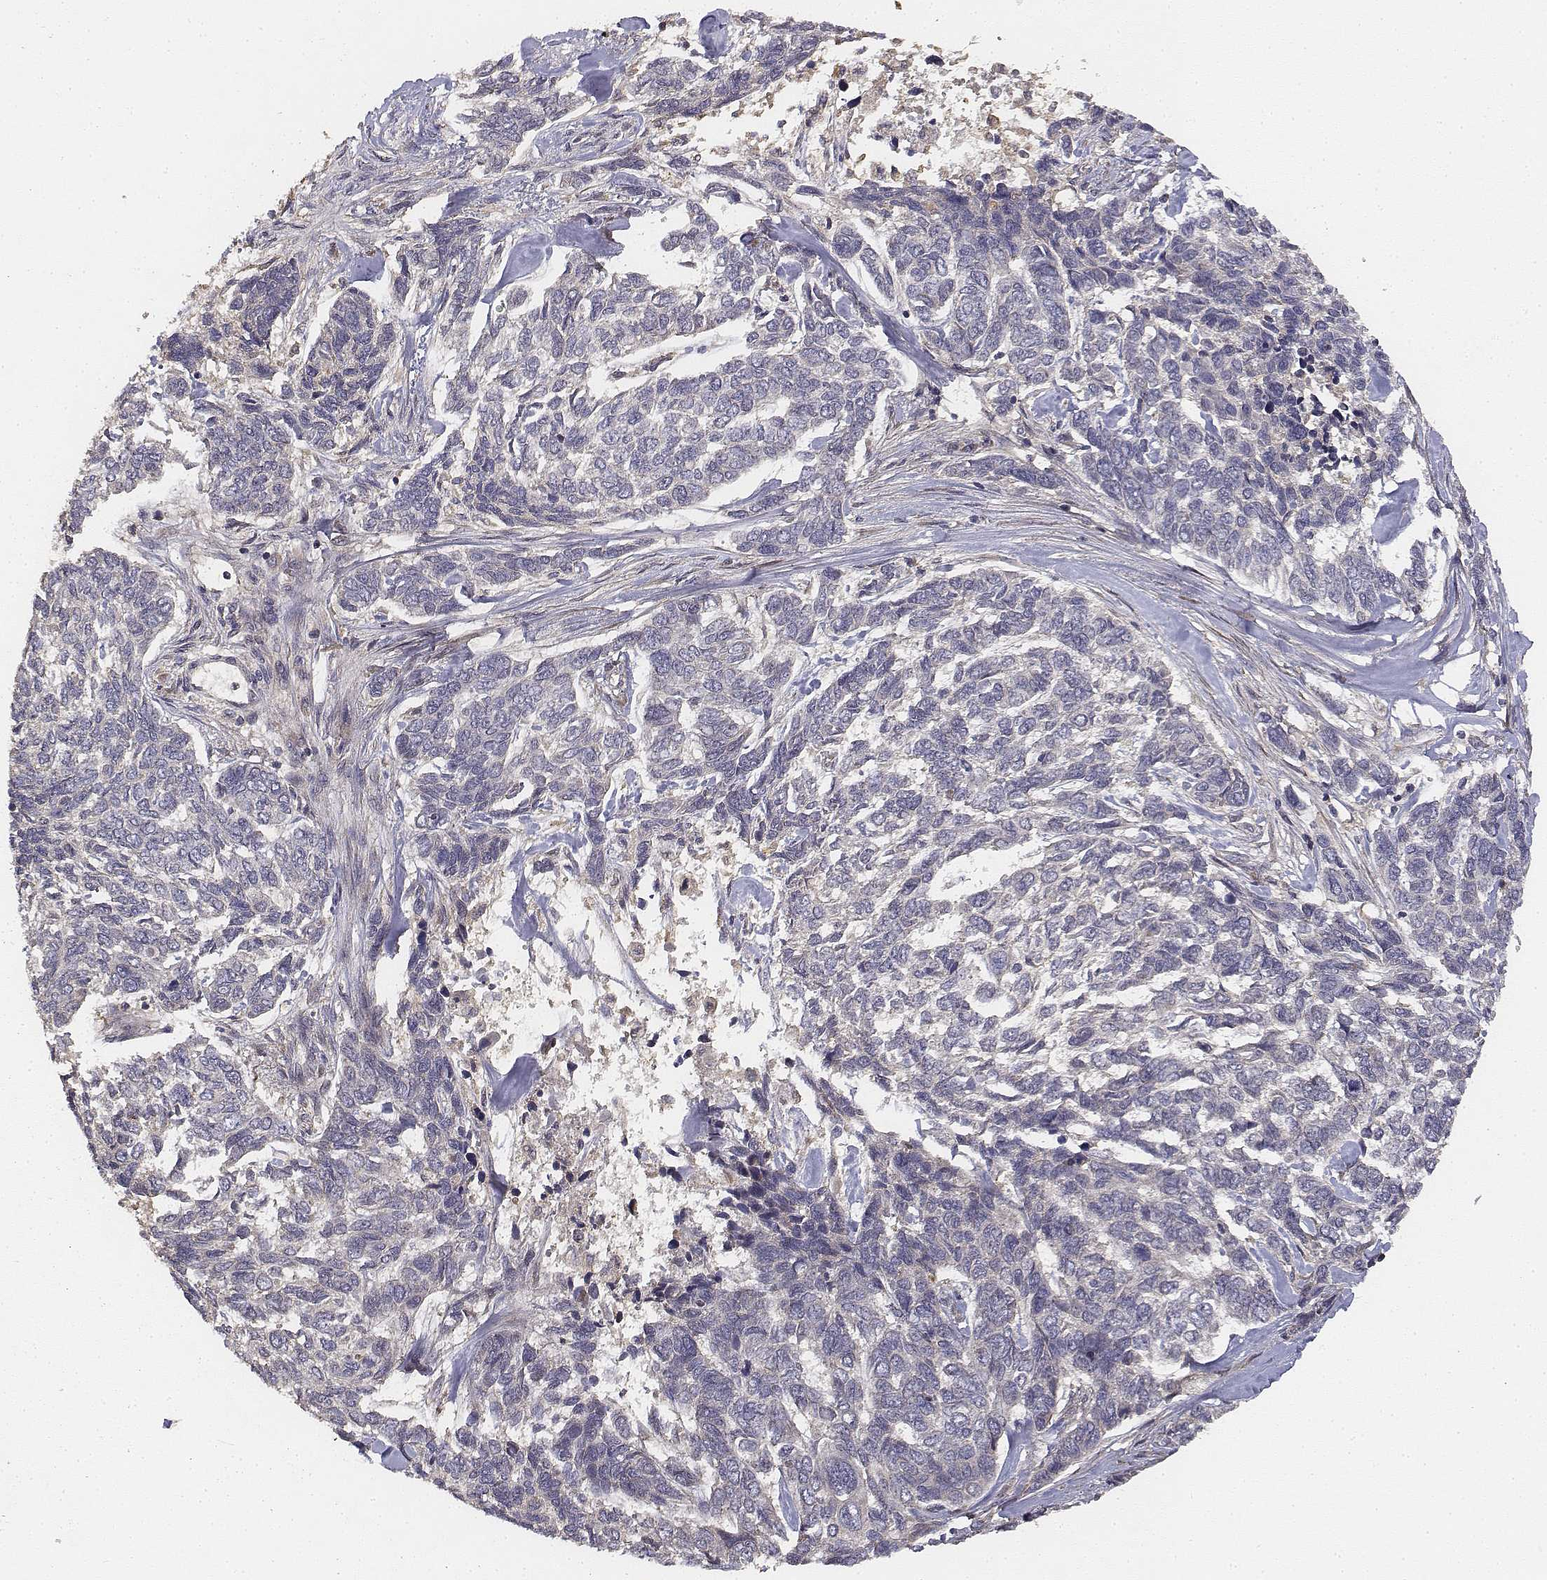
{"staining": {"intensity": "negative", "quantity": "none", "location": "none"}, "tissue": "skin cancer", "cell_type": "Tumor cells", "image_type": "cancer", "snomed": [{"axis": "morphology", "description": "Basal cell carcinoma"}, {"axis": "topography", "description": "Skin"}], "caption": "A high-resolution micrograph shows immunohistochemistry staining of skin basal cell carcinoma, which exhibits no significant positivity in tumor cells. (Brightfield microscopy of DAB (3,3'-diaminobenzidine) immunohistochemistry (IHC) at high magnification).", "gene": "FBXO21", "patient": {"sex": "female", "age": 65}}